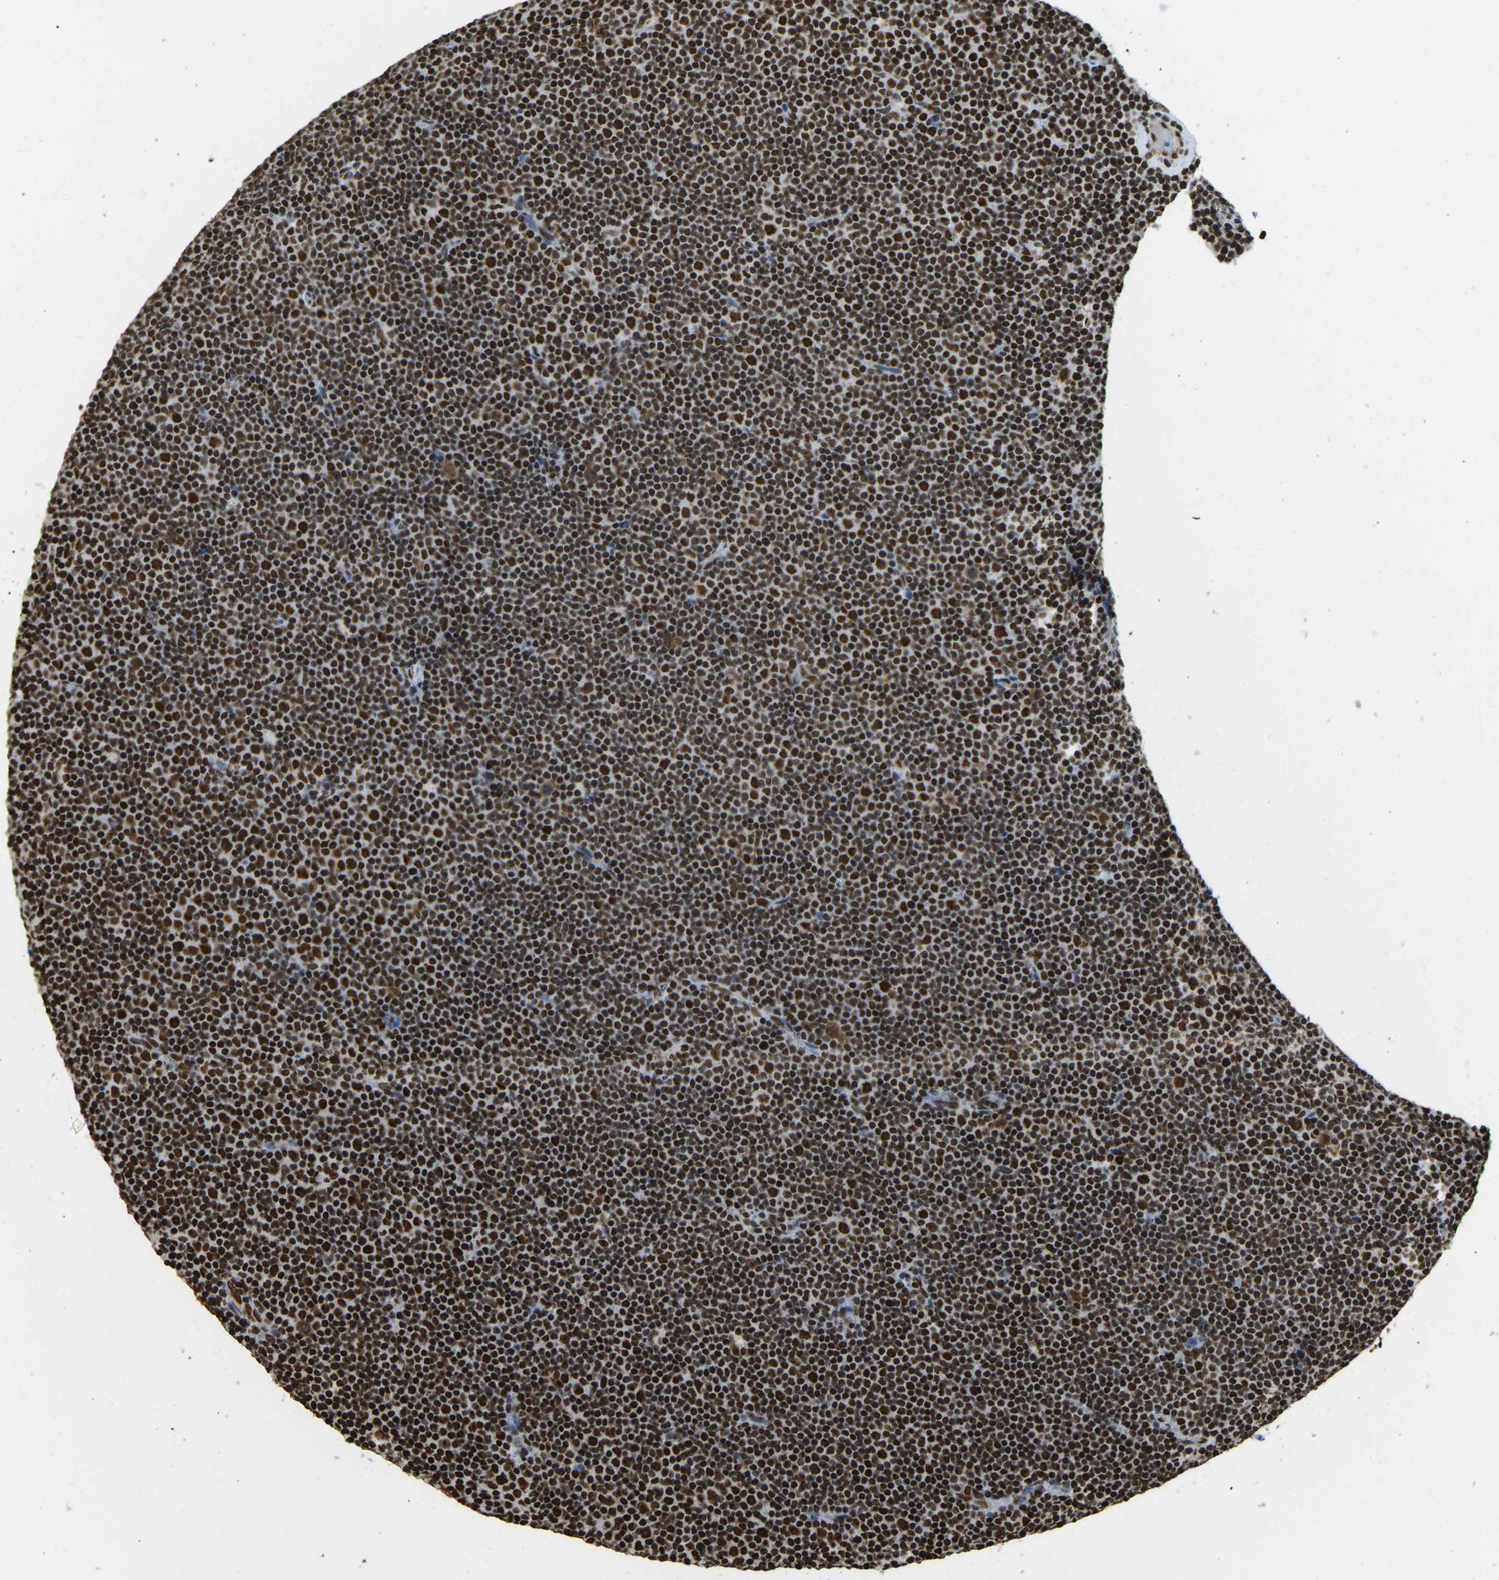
{"staining": {"intensity": "strong", "quantity": ">75%", "location": "nuclear"}, "tissue": "lymphoma", "cell_type": "Tumor cells", "image_type": "cancer", "snomed": [{"axis": "morphology", "description": "Malignant lymphoma, non-Hodgkin's type, Low grade"}, {"axis": "topography", "description": "Lymph node"}], "caption": "Immunohistochemistry micrograph of human lymphoma stained for a protein (brown), which exhibits high levels of strong nuclear expression in about >75% of tumor cells.", "gene": "ZSCAN20", "patient": {"sex": "female", "age": 67}}